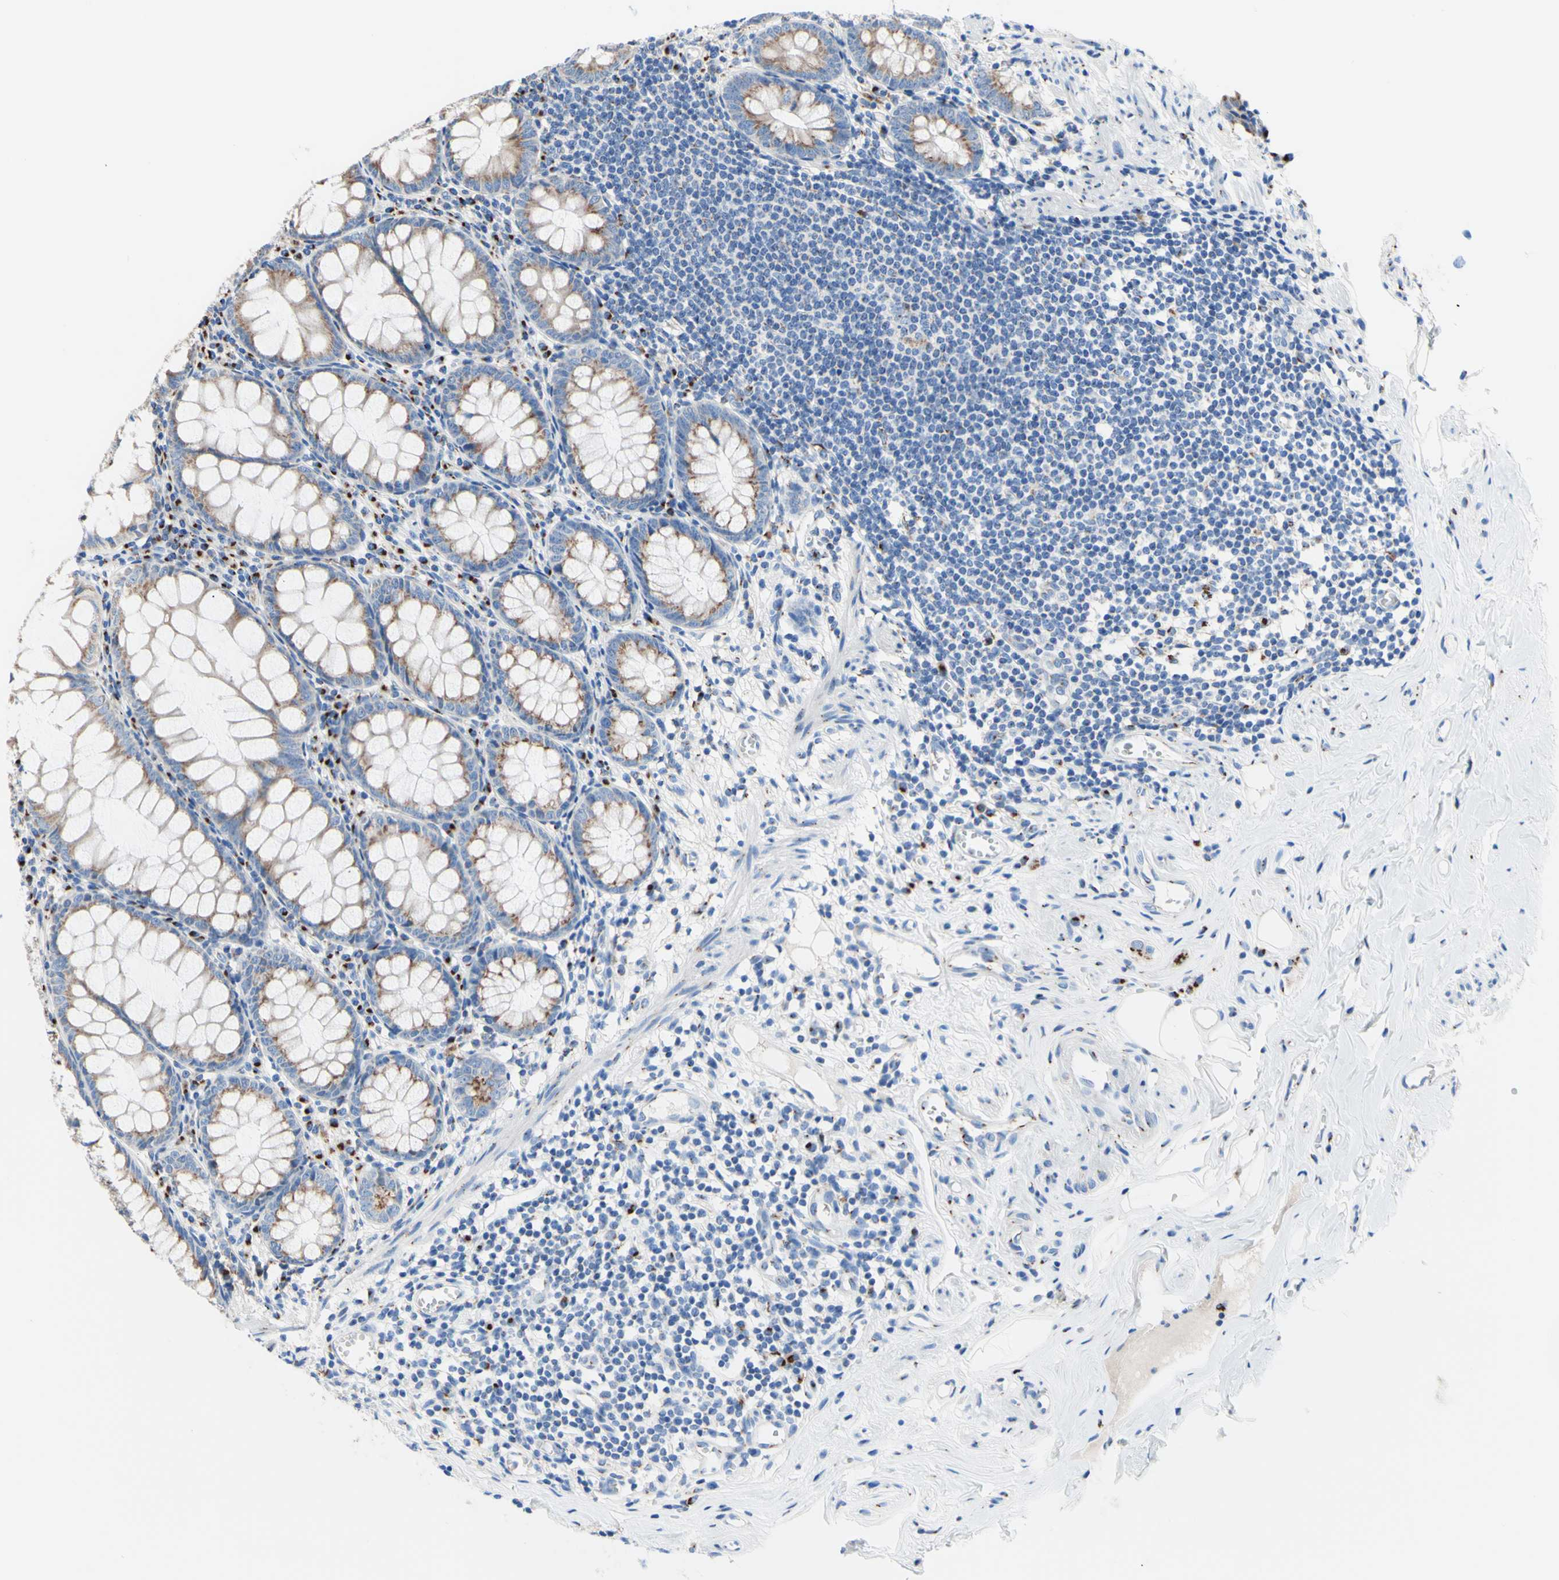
{"staining": {"intensity": "weak", "quantity": ">75%", "location": "cytoplasmic/membranous"}, "tissue": "appendix", "cell_type": "Glandular cells", "image_type": "normal", "snomed": [{"axis": "morphology", "description": "Normal tissue, NOS"}, {"axis": "topography", "description": "Appendix"}], "caption": "The micrograph shows immunohistochemical staining of normal appendix. There is weak cytoplasmic/membranous positivity is appreciated in about >75% of glandular cells.", "gene": "GALNT2", "patient": {"sex": "female", "age": 77}}